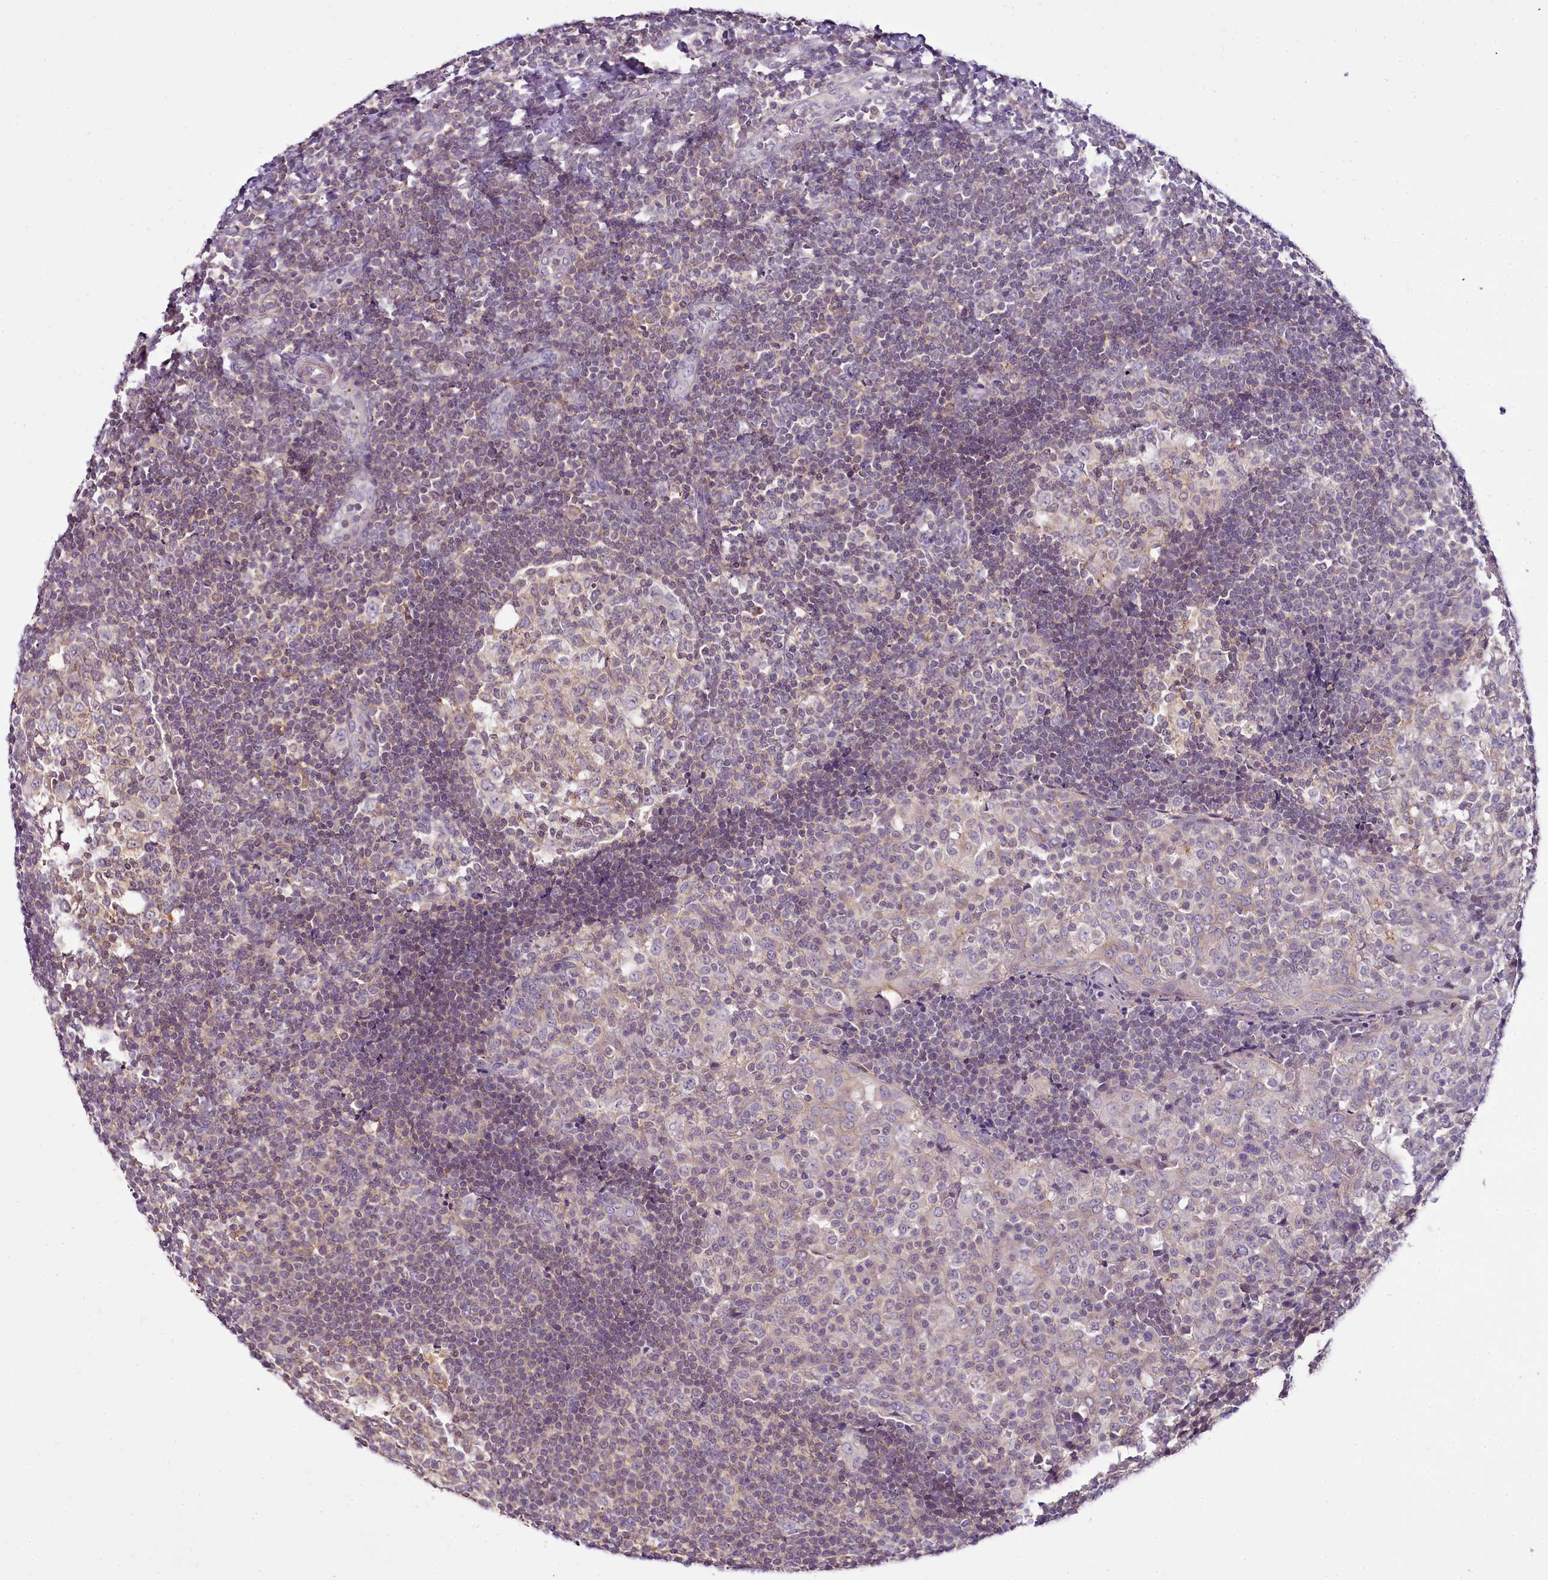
{"staining": {"intensity": "weak", "quantity": "<25%", "location": "cytoplasmic/membranous"}, "tissue": "tonsil", "cell_type": "Germinal center cells", "image_type": "normal", "snomed": [{"axis": "morphology", "description": "Normal tissue, NOS"}, {"axis": "topography", "description": "Tonsil"}], "caption": "Immunohistochemistry of benign human tonsil reveals no expression in germinal center cells. (DAB immunohistochemistry (IHC) visualized using brightfield microscopy, high magnification).", "gene": "CAPN7", "patient": {"sex": "female", "age": 19}}